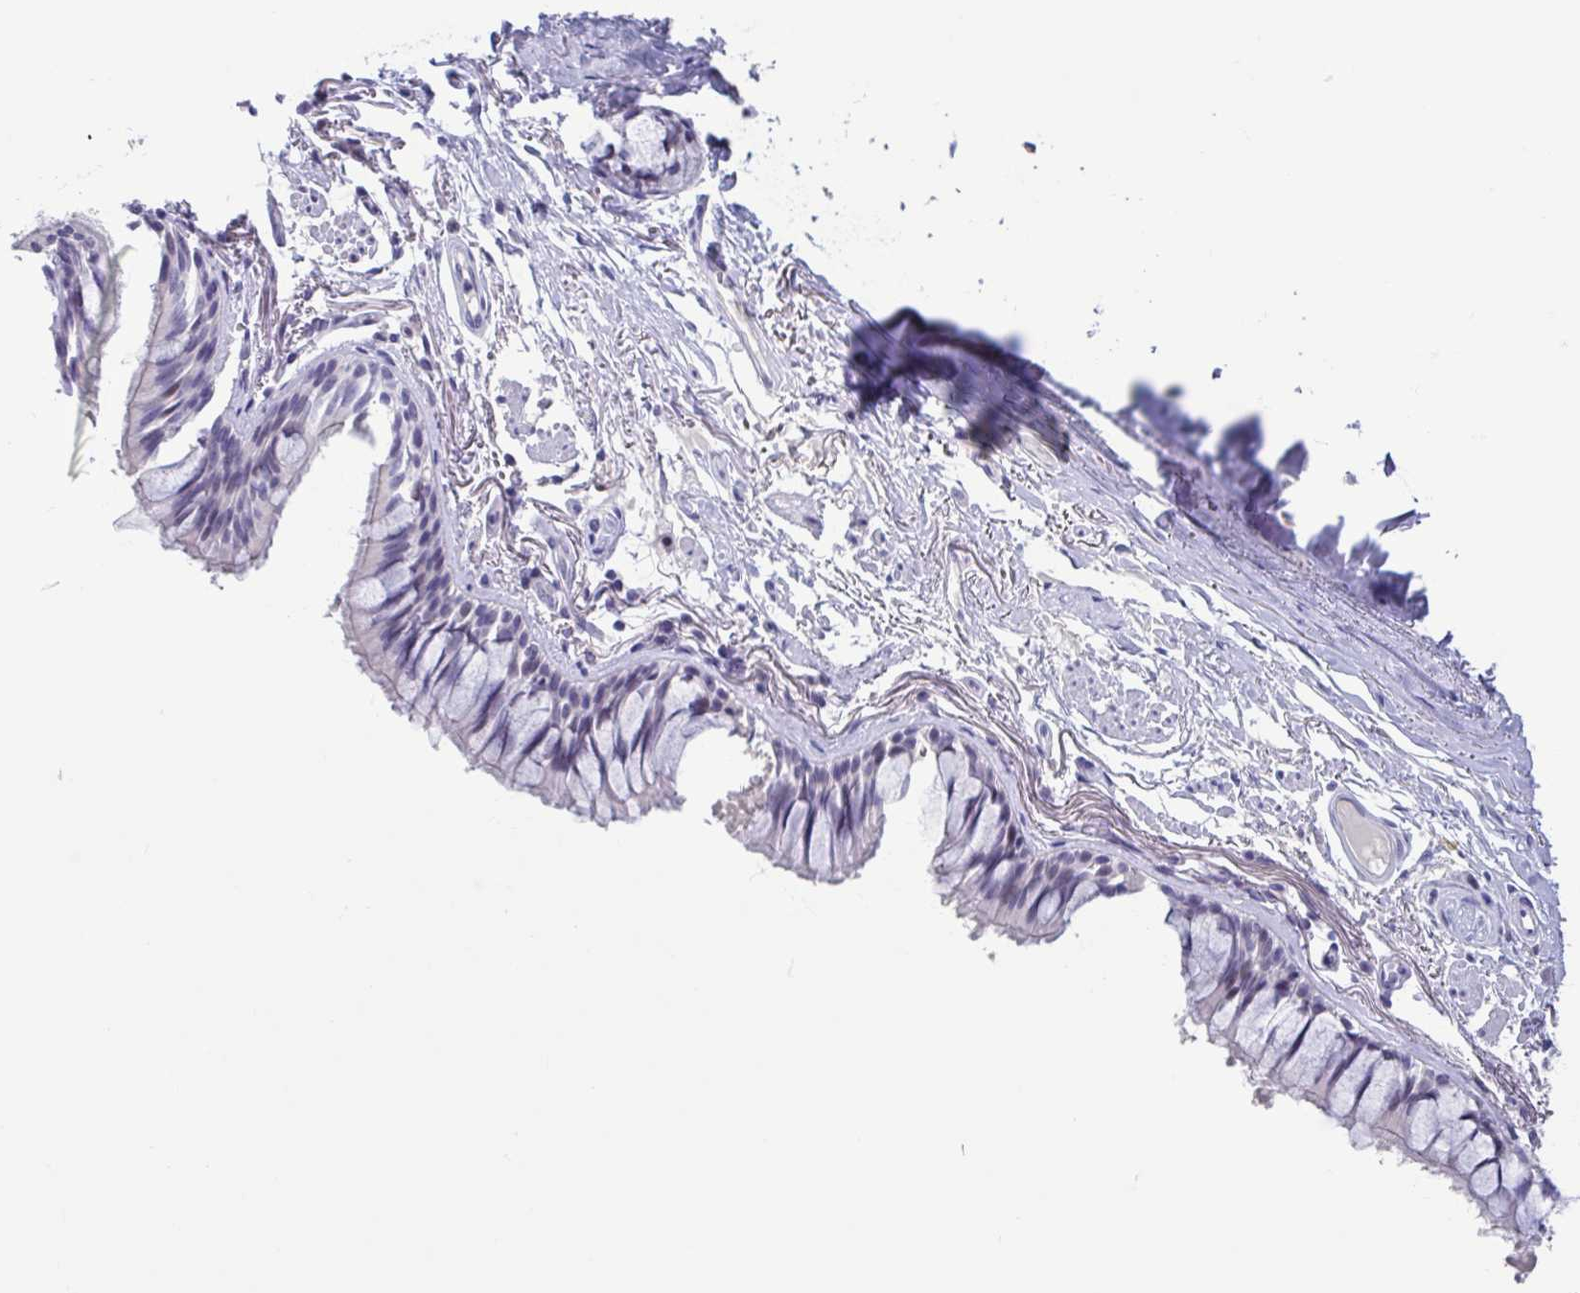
{"staining": {"intensity": "weak", "quantity": "<25%", "location": "nuclear"}, "tissue": "bronchus", "cell_type": "Respiratory epithelial cells", "image_type": "normal", "snomed": [{"axis": "morphology", "description": "Normal tissue, NOS"}, {"axis": "topography", "description": "Bronchus"}], "caption": "IHC micrograph of benign bronchus: human bronchus stained with DAB (3,3'-diaminobenzidine) demonstrates no significant protein expression in respiratory epithelial cells. (Immunohistochemistry (ihc), brightfield microscopy, high magnification).", "gene": "PERM1", "patient": {"sex": "male", "age": 70}}